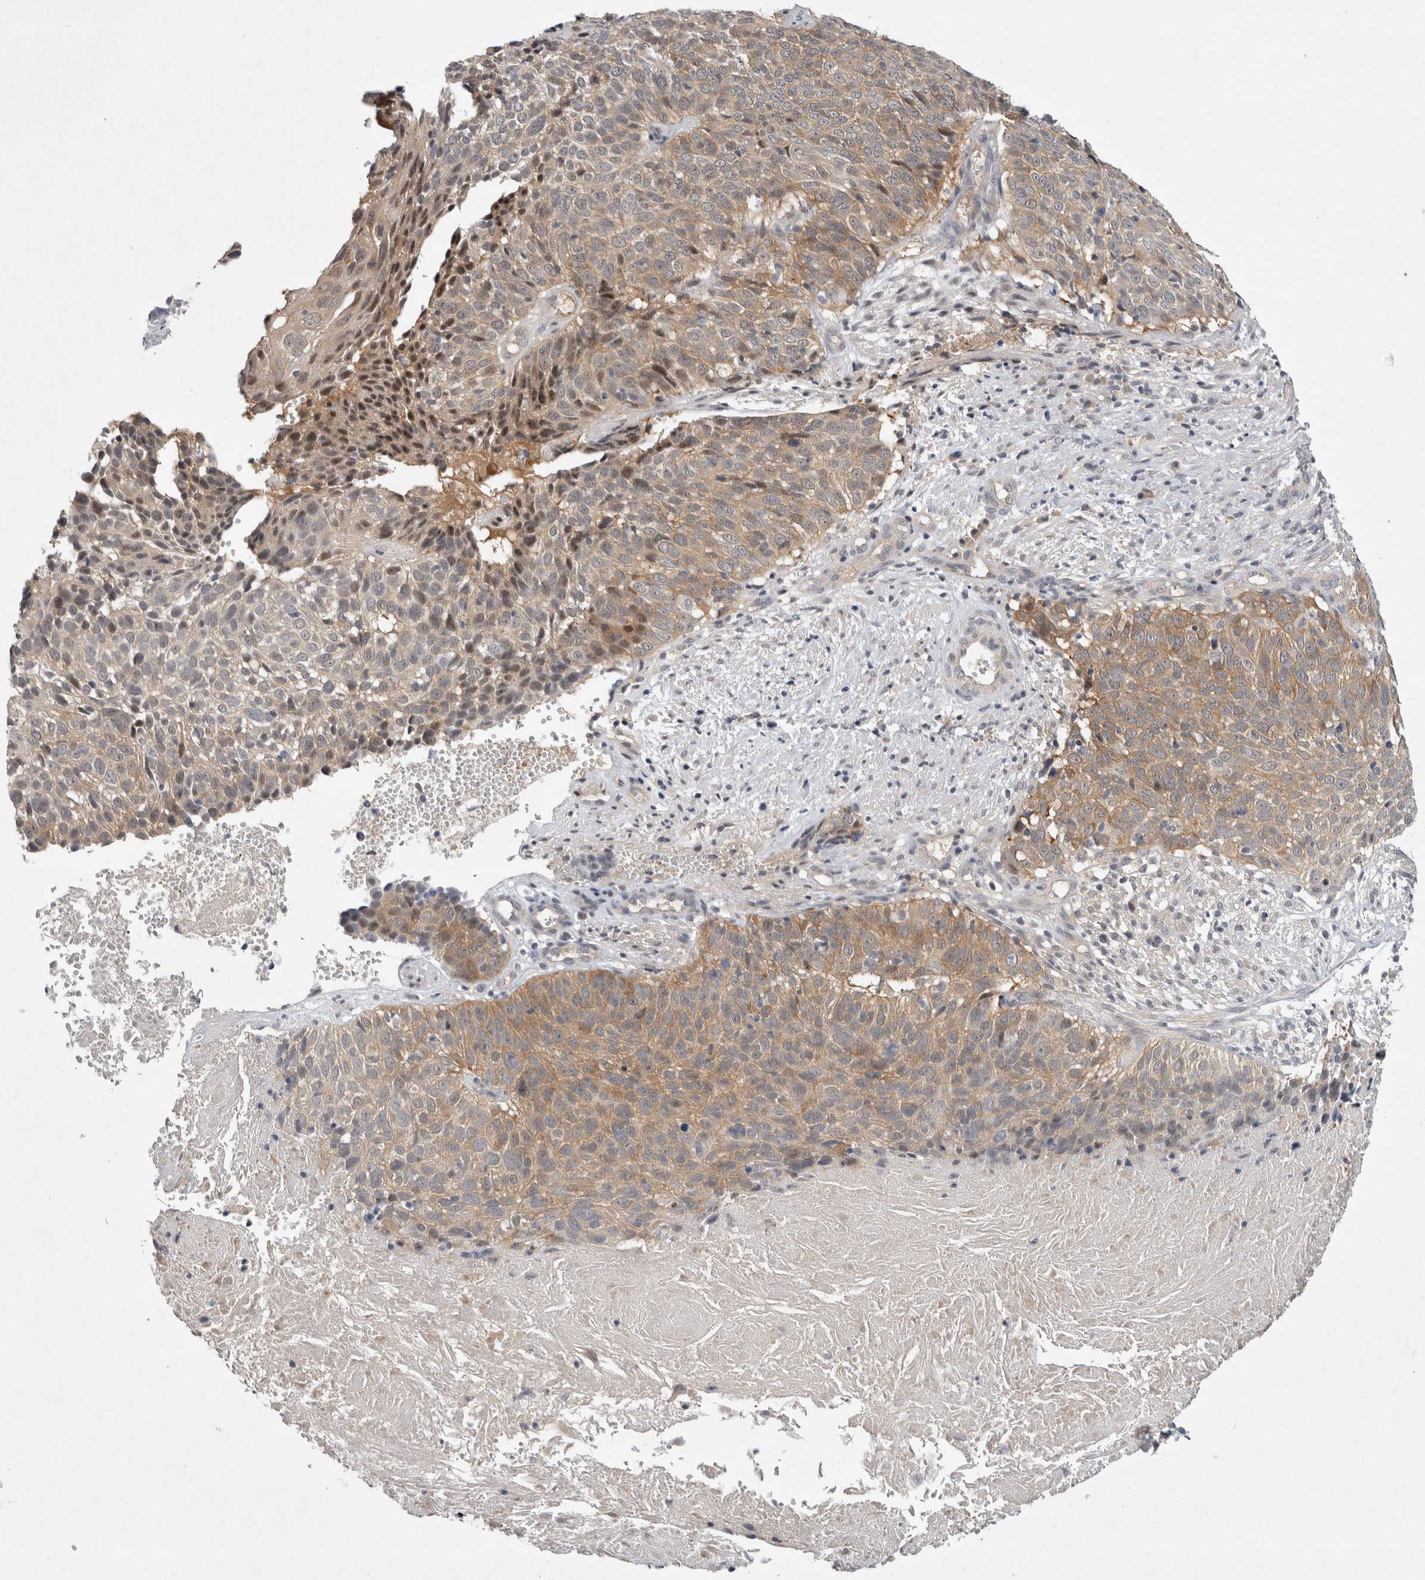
{"staining": {"intensity": "moderate", "quantity": "<25%", "location": "cytoplasmic/membranous,nuclear"}, "tissue": "cervical cancer", "cell_type": "Tumor cells", "image_type": "cancer", "snomed": [{"axis": "morphology", "description": "Squamous cell carcinoma, NOS"}, {"axis": "topography", "description": "Cervix"}], "caption": "DAB (3,3'-diaminobenzidine) immunohistochemical staining of human cervical cancer displays moderate cytoplasmic/membranous and nuclear protein expression in approximately <25% of tumor cells. The protein is stained brown, and the nuclei are stained in blue (DAB IHC with brightfield microscopy, high magnification).", "gene": "CERS3", "patient": {"sex": "female", "age": 74}}